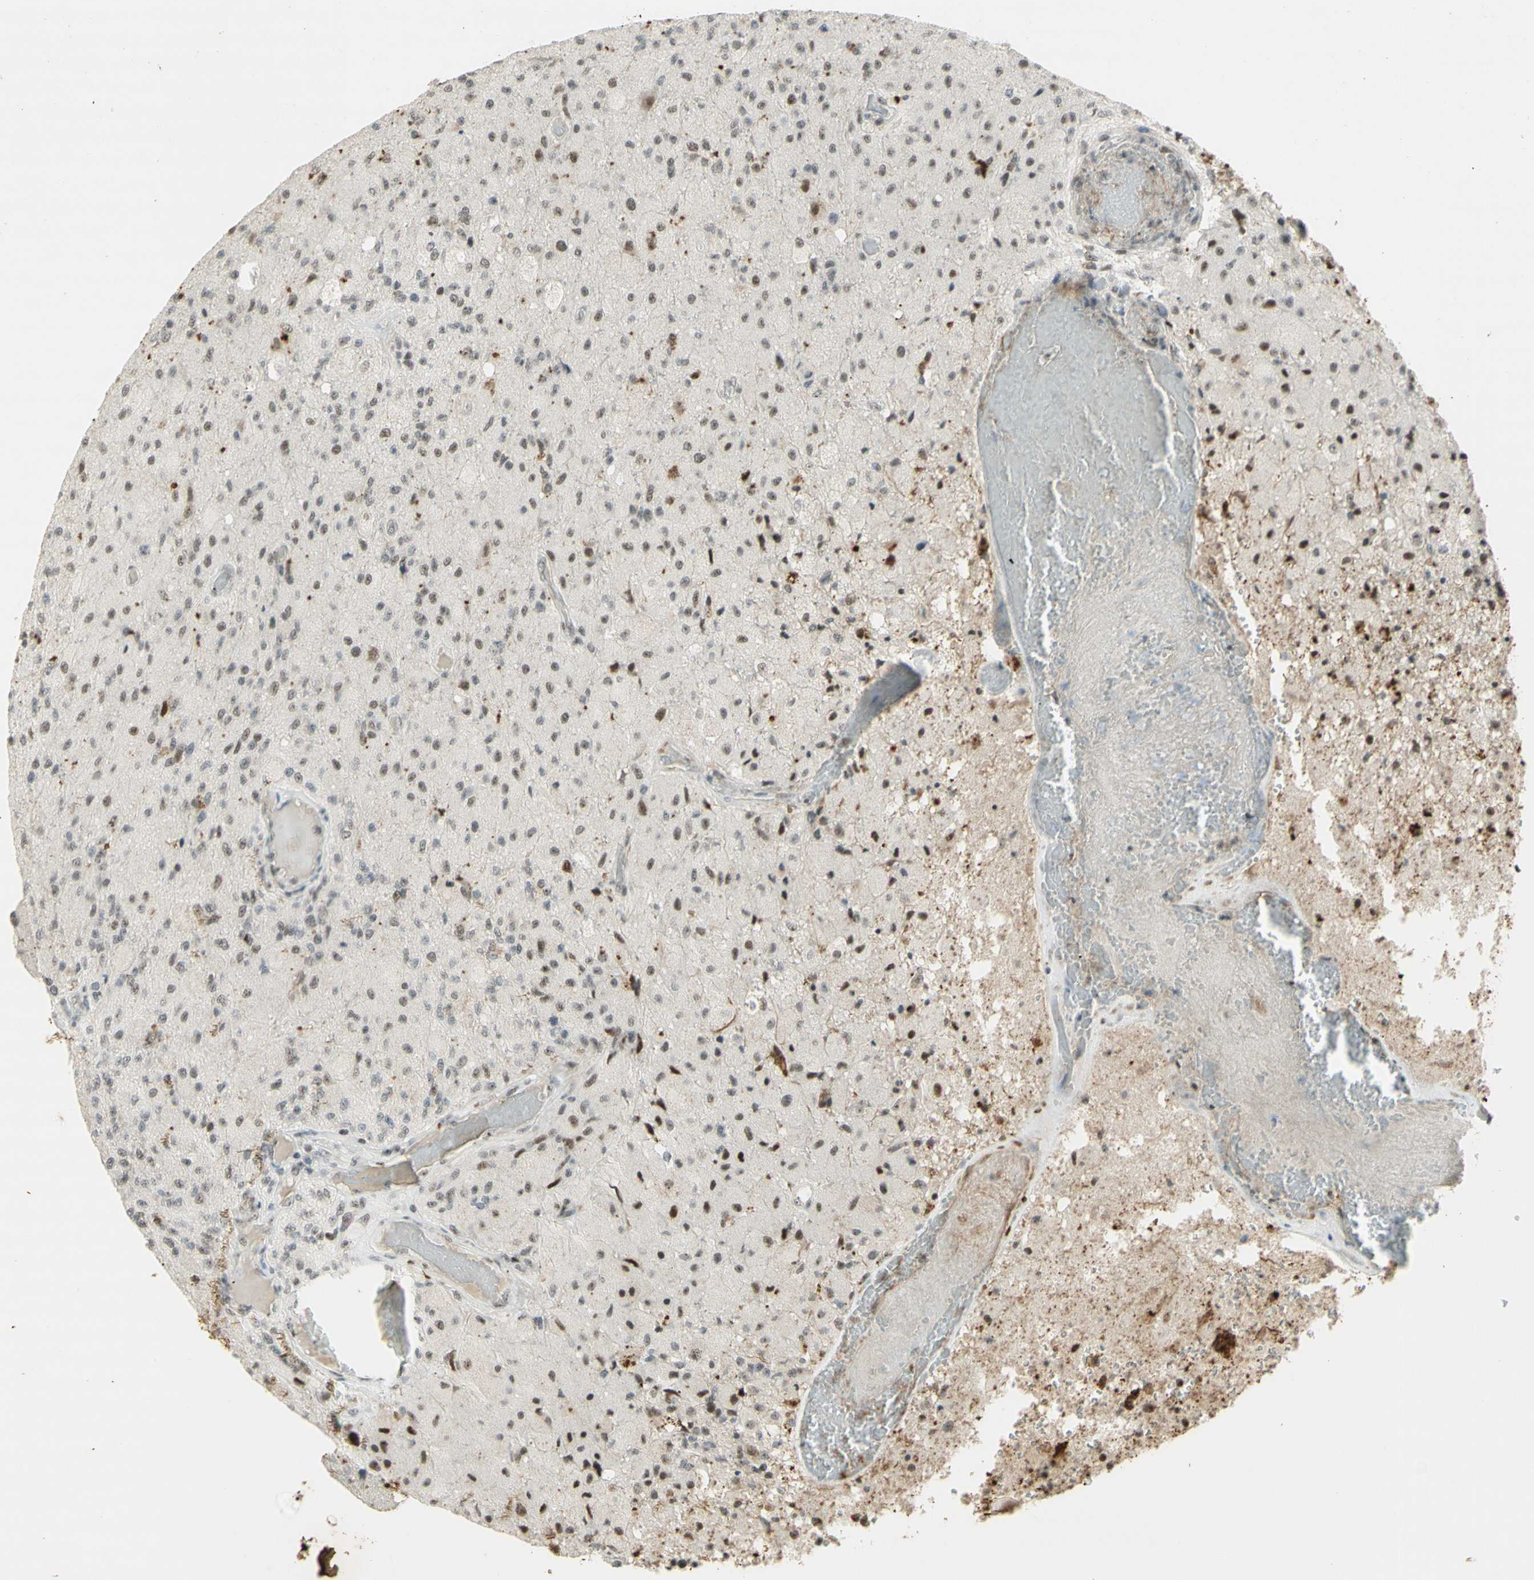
{"staining": {"intensity": "moderate", "quantity": ">75%", "location": "nuclear"}, "tissue": "glioma", "cell_type": "Tumor cells", "image_type": "cancer", "snomed": [{"axis": "morphology", "description": "Normal tissue, NOS"}, {"axis": "morphology", "description": "Glioma, malignant, High grade"}, {"axis": "topography", "description": "Cerebral cortex"}], "caption": "This photomicrograph exhibits IHC staining of malignant high-grade glioma, with medium moderate nuclear expression in approximately >75% of tumor cells.", "gene": "IRF1", "patient": {"sex": "male", "age": 77}}